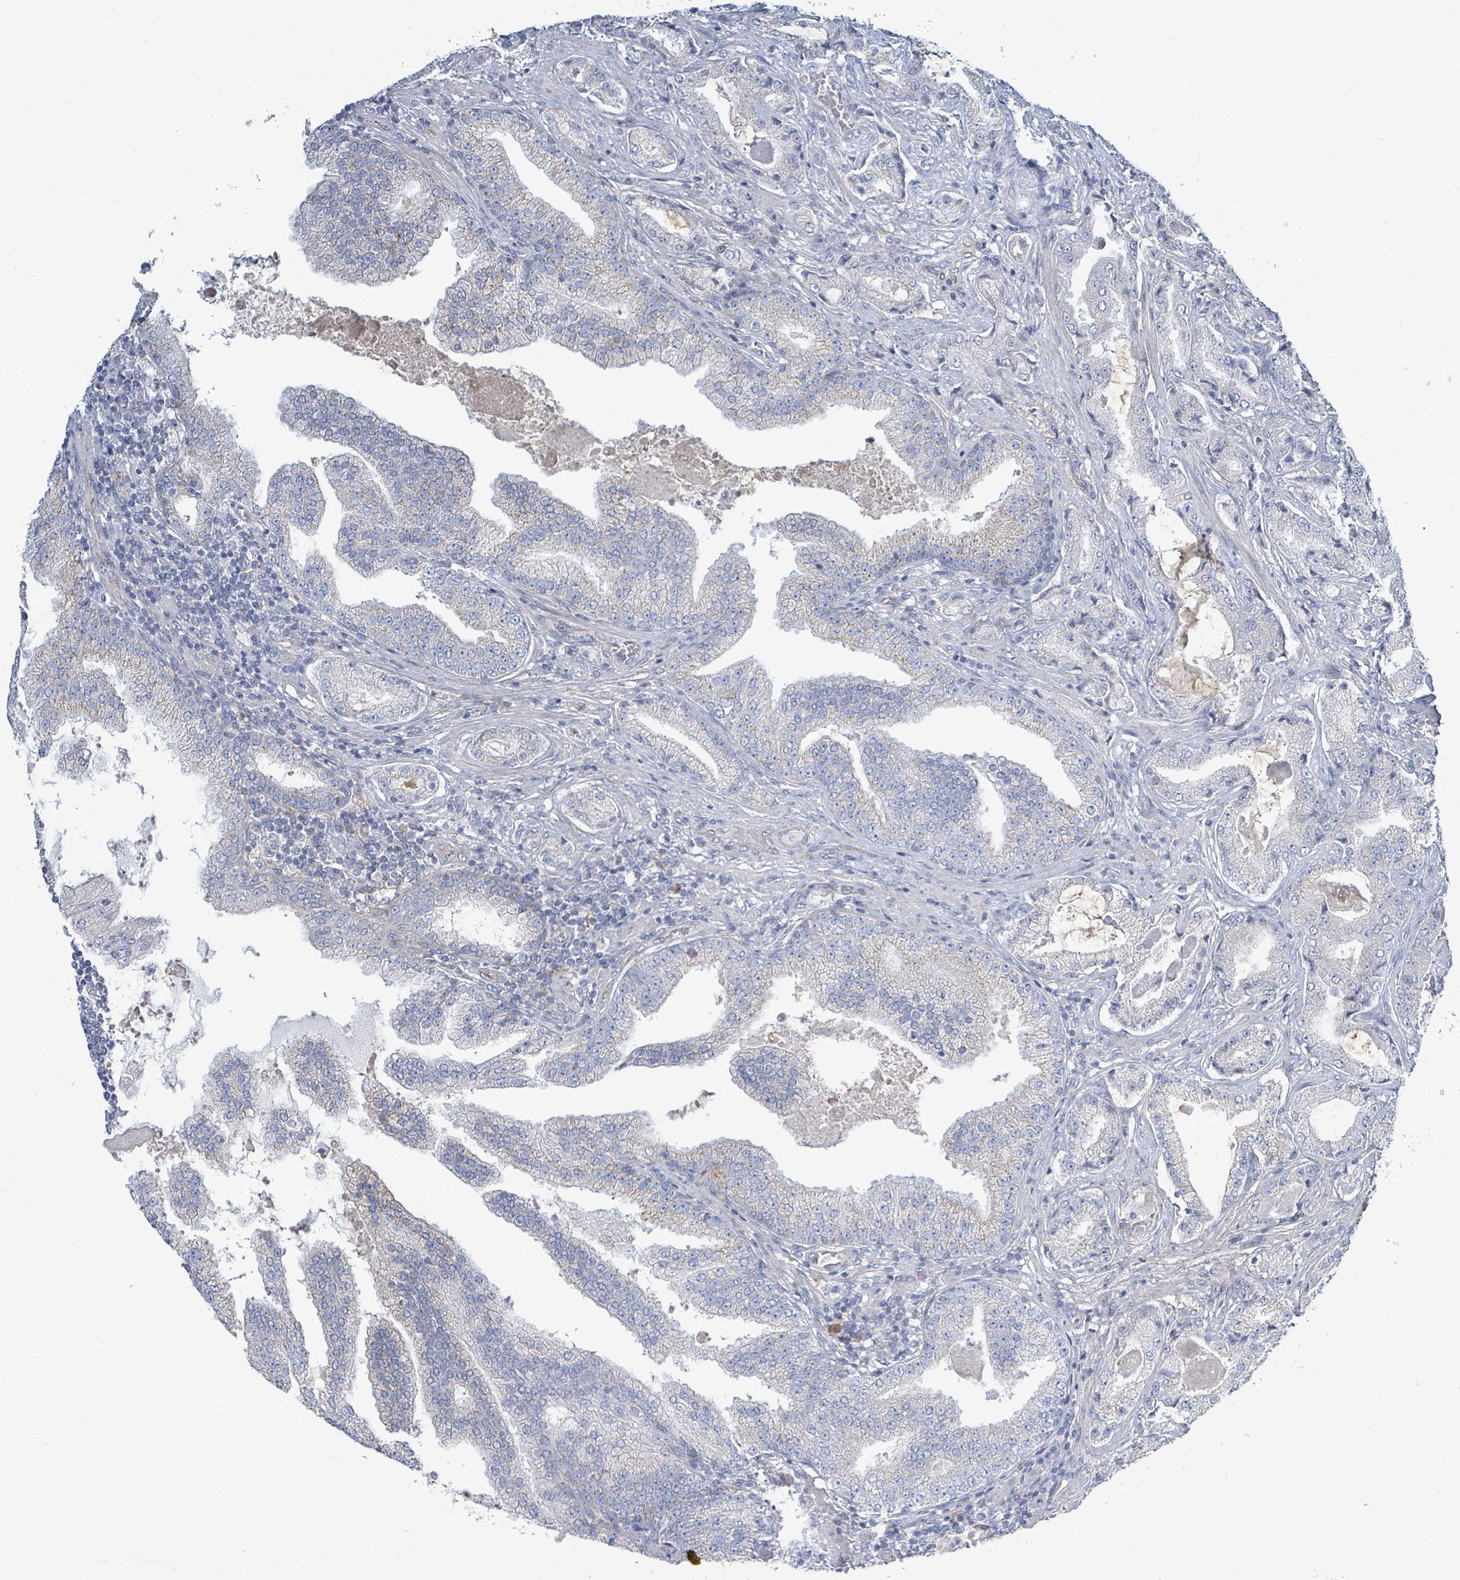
{"staining": {"intensity": "negative", "quantity": "none", "location": "none"}, "tissue": "prostate cancer", "cell_type": "Tumor cells", "image_type": "cancer", "snomed": [{"axis": "morphology", "description": "Adenocarcinoma, High grade"}, {"axis": "topography", "description": "Prostate"}], "caption": "Histopathology image shows no significant protein staining in tumor cells of prostate adenocarcinoma (high-grade).", "gene": "ALG12", "patient": {"sex": "male", "age": 68}}